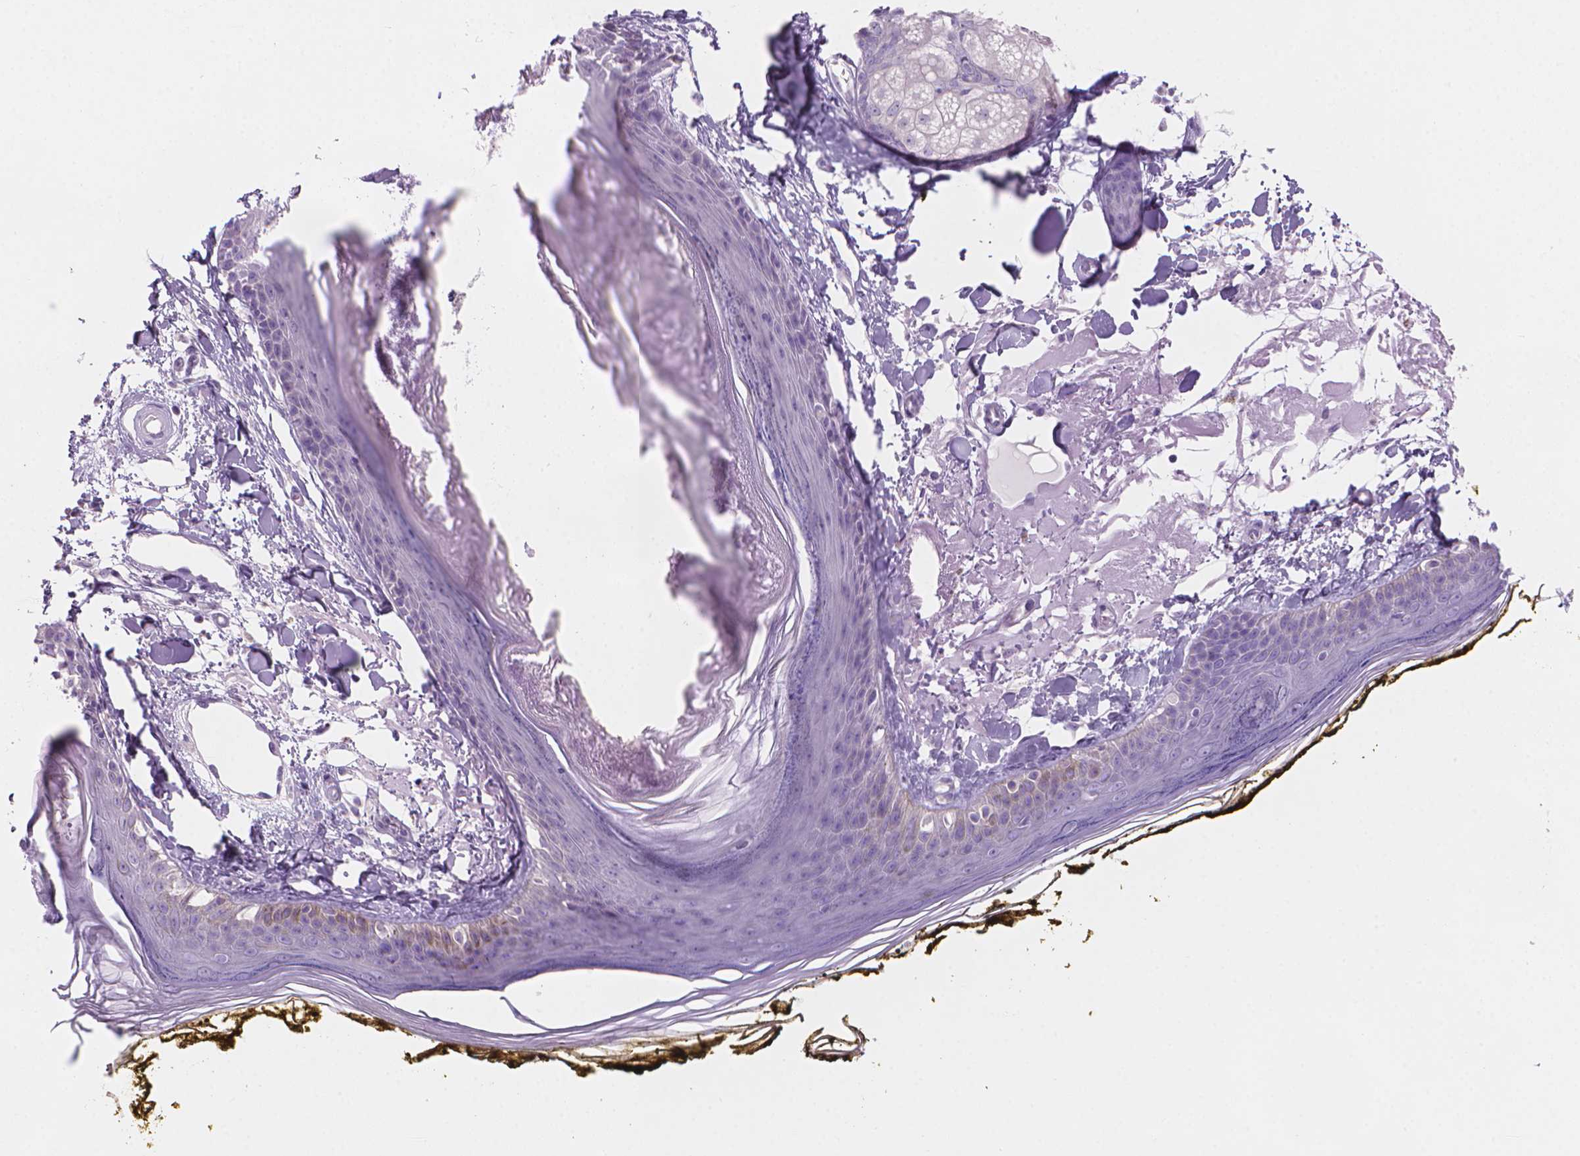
{"staining": {"intensity": "negative", "quantity": "none", "location": "none"}, "tissue": "skin", "cell_type": "Fibroblasts", "image_type": "normal", "snomed": [{"axis": "morphology", "description": "Normal tissue, NOS"}, {"axis": "topography", "description": "Skin"}], "caption": "Protein analysis of unremarkable skin displays no significant expression in fibroblasts.", "gene": "ENSG00000187186", "patient": {"sex": "male", "age": 76}}